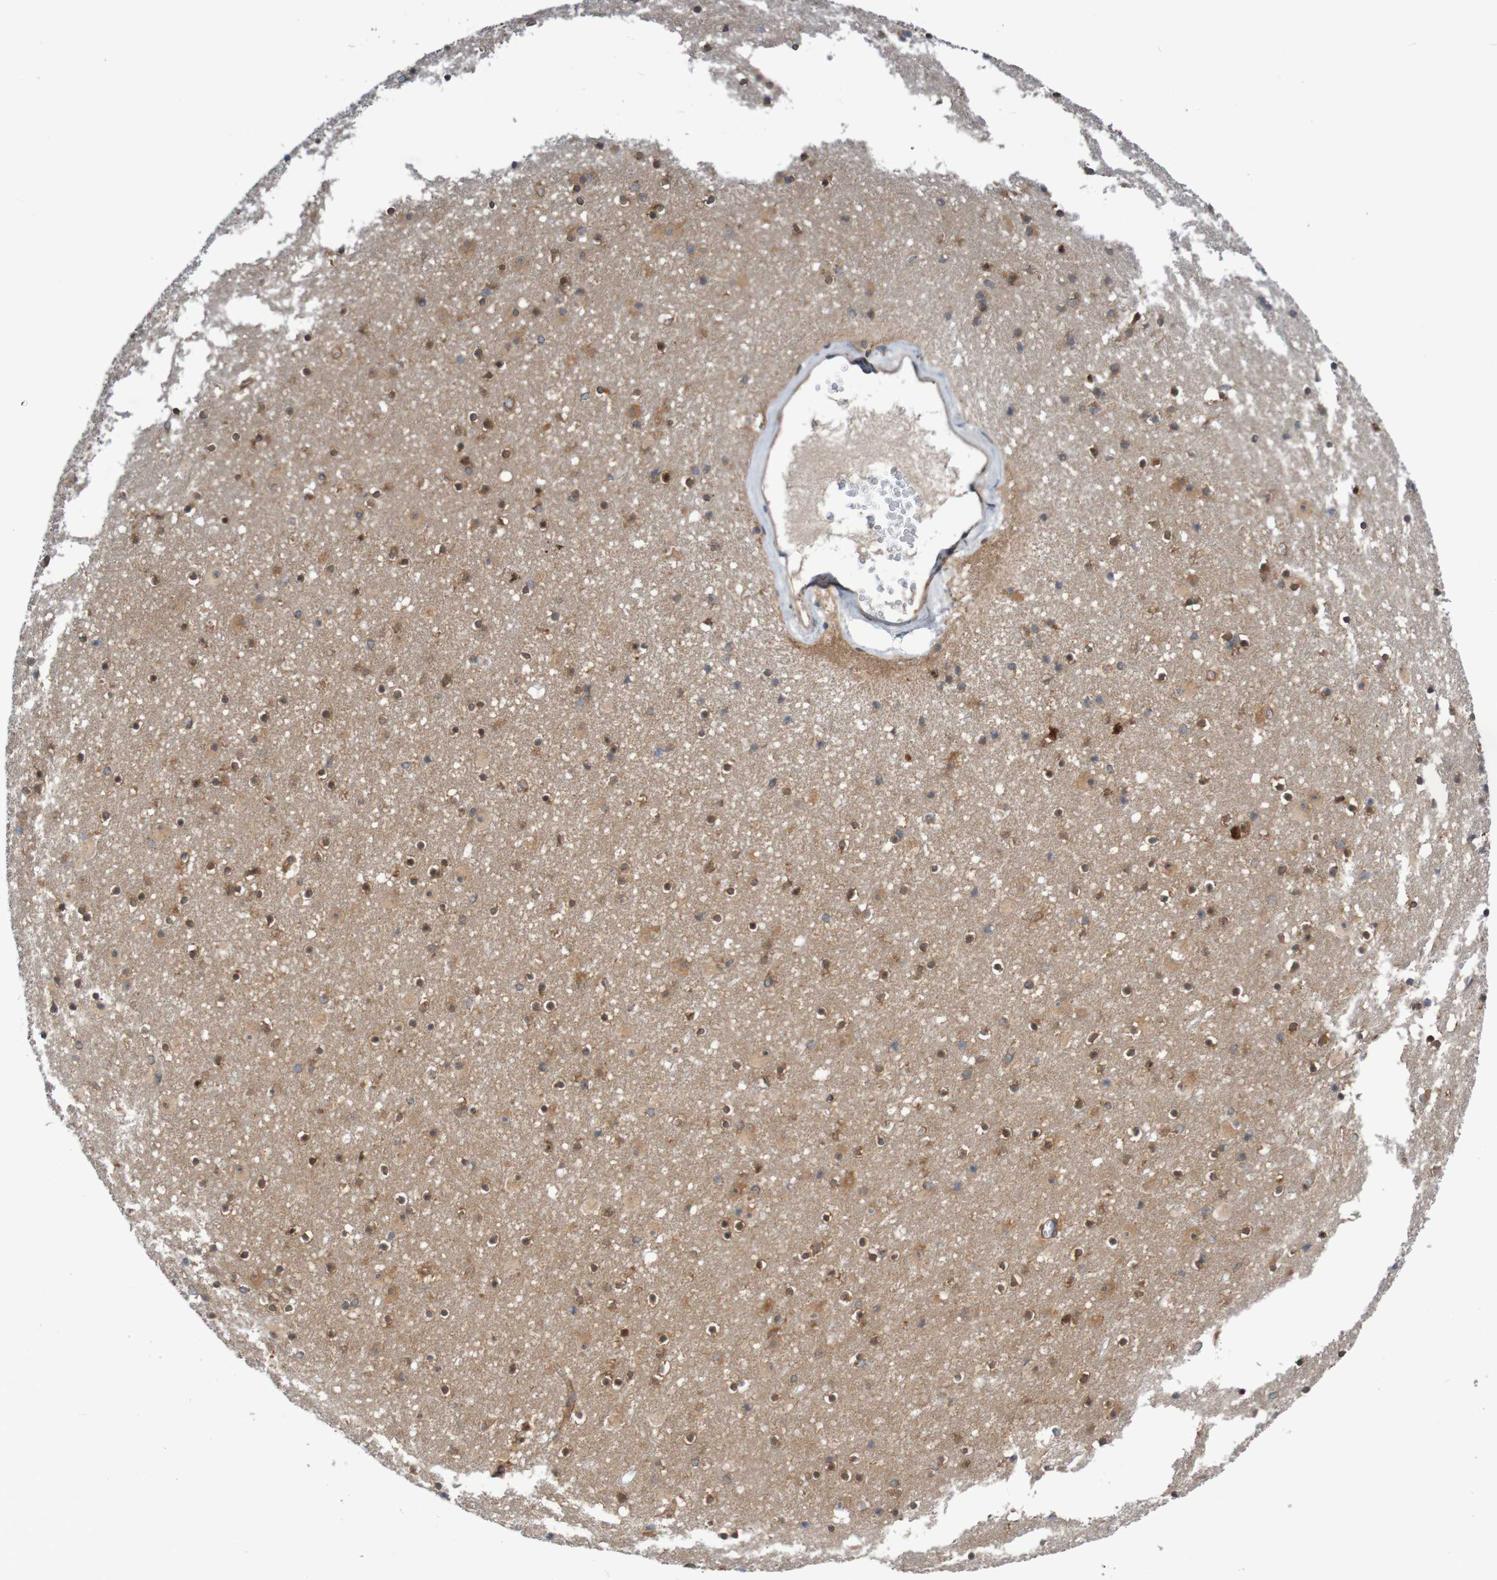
{"staining": {"intensity": "moderate", "quantity": "25%-75%", "location": "cytoplasmic/membranous"}, "tissue": "caudate", "cell_type": "Glial cells", "image_type": "normal", "snomed": [{"axis": "morphology", "description": "Normal tissue, NOS"}, {"axis": "topography", "description": "Lateral ventricle wall"}], "caption": "Brown immunohistochemical staining in normal human caudate displays moderate cytoplasmic/membranous expression in about 25%-75% of glial cells.", "gene": "LRRC47", "patient": {"sex": "male", "age": 45}}